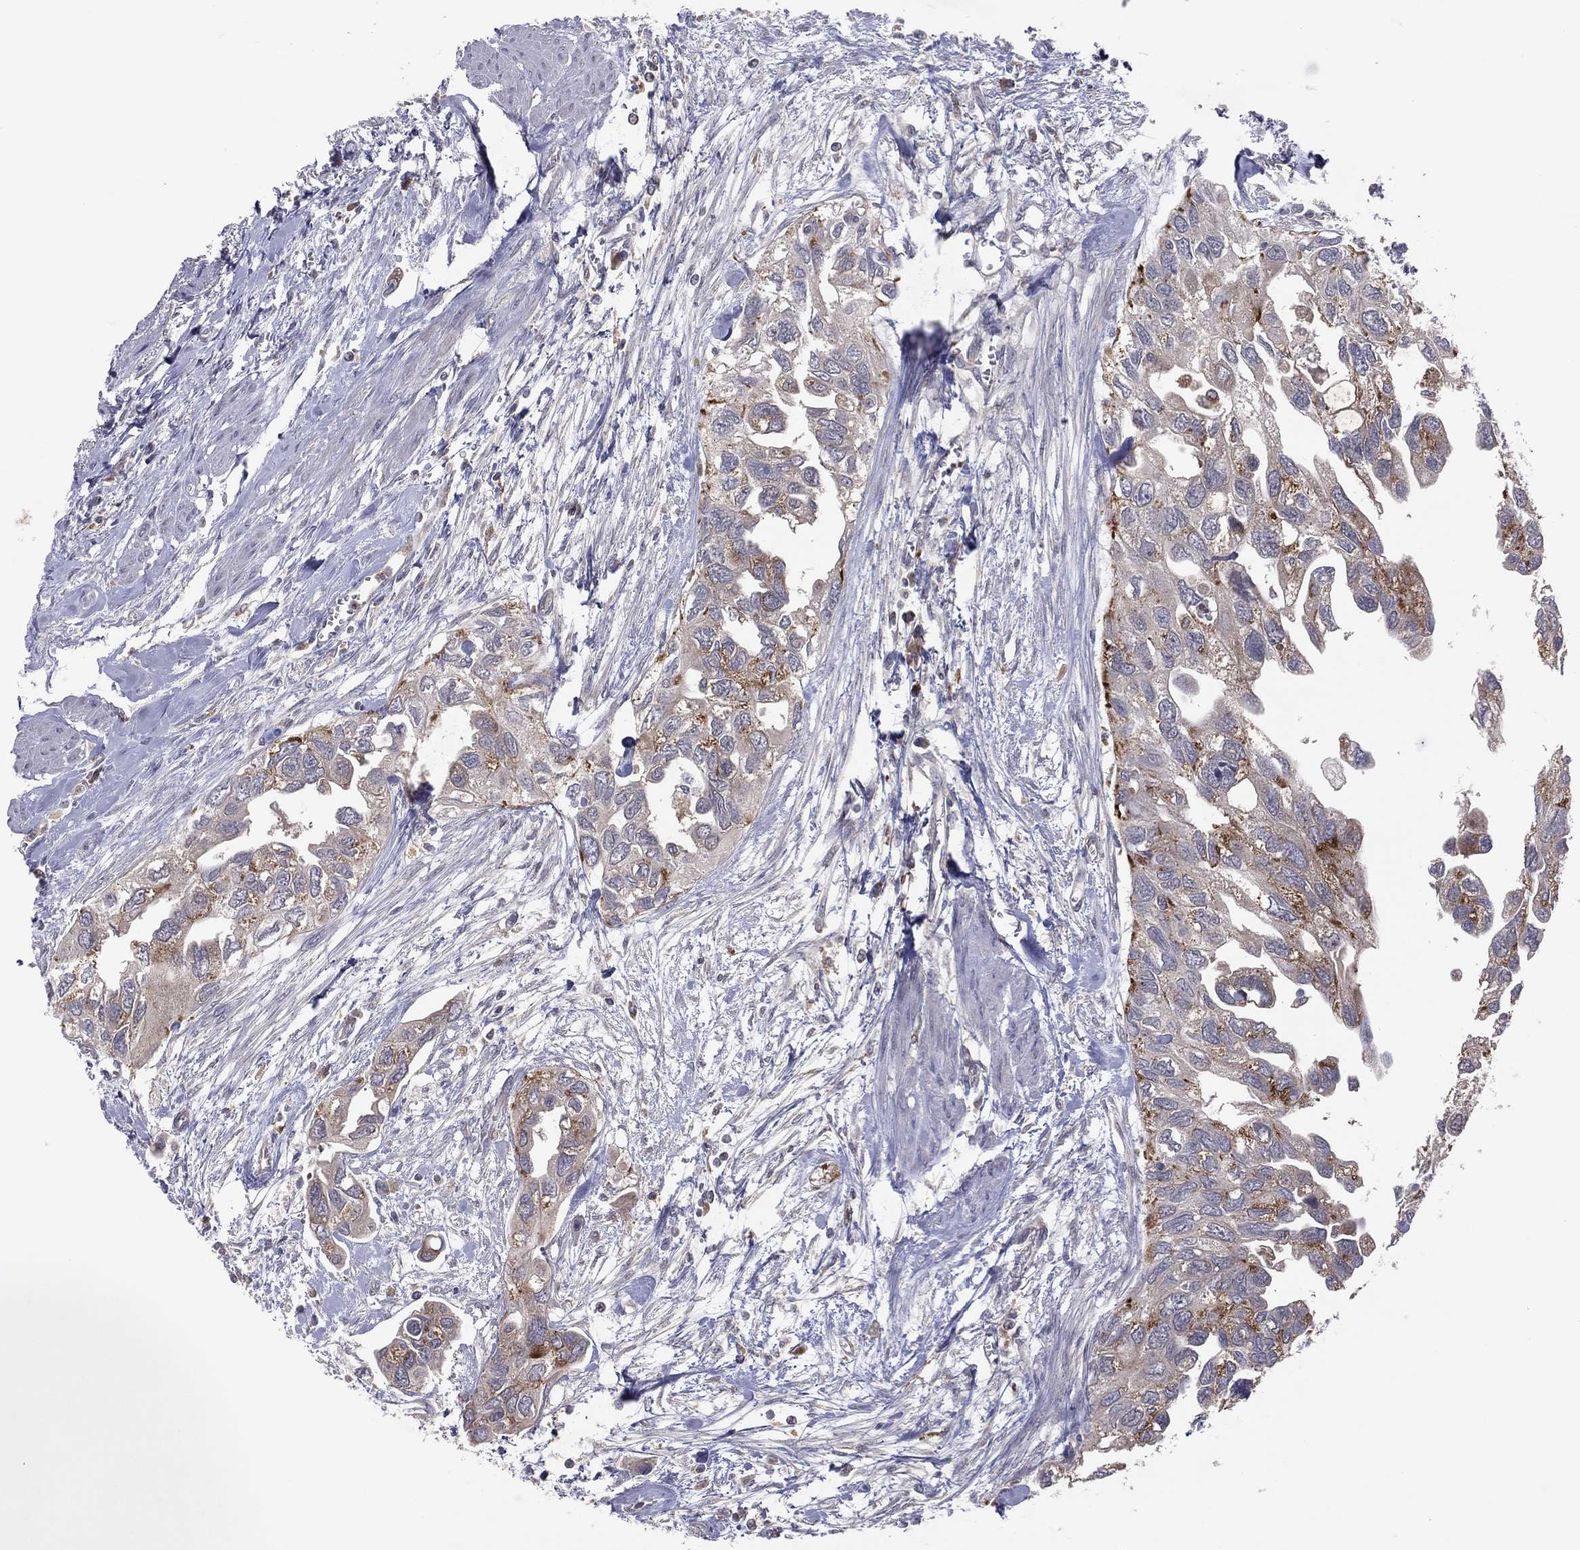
{"staining": {"intensity": "strong", "quantity": "25%-75%", "location": "cytoplasmic/membranous"}, "tissue": "urothelial cancer", "cell_type": "Tumor cells", "image_type": "cancer", "snomed": [{"axis": "morphology", "description": "Urothelial carcinoma, High grade"}, {"axis": "topography", "description": "Urinary bladder"}], "caption": "IHC staining of urothelial carcinoma (high-grade), which exhibits high levels of strong cytoplasmic/membranous staining in approximately 25%-75% of tumor cells indicating strong cytoplasmic/membranous protein expression. The staining was performed using DAB (brown) for protein detection and nuclei were counterstained in hematoxylin (blue).", "gene": "STARD3", "patient": {"sex": "male", "age": 59}}